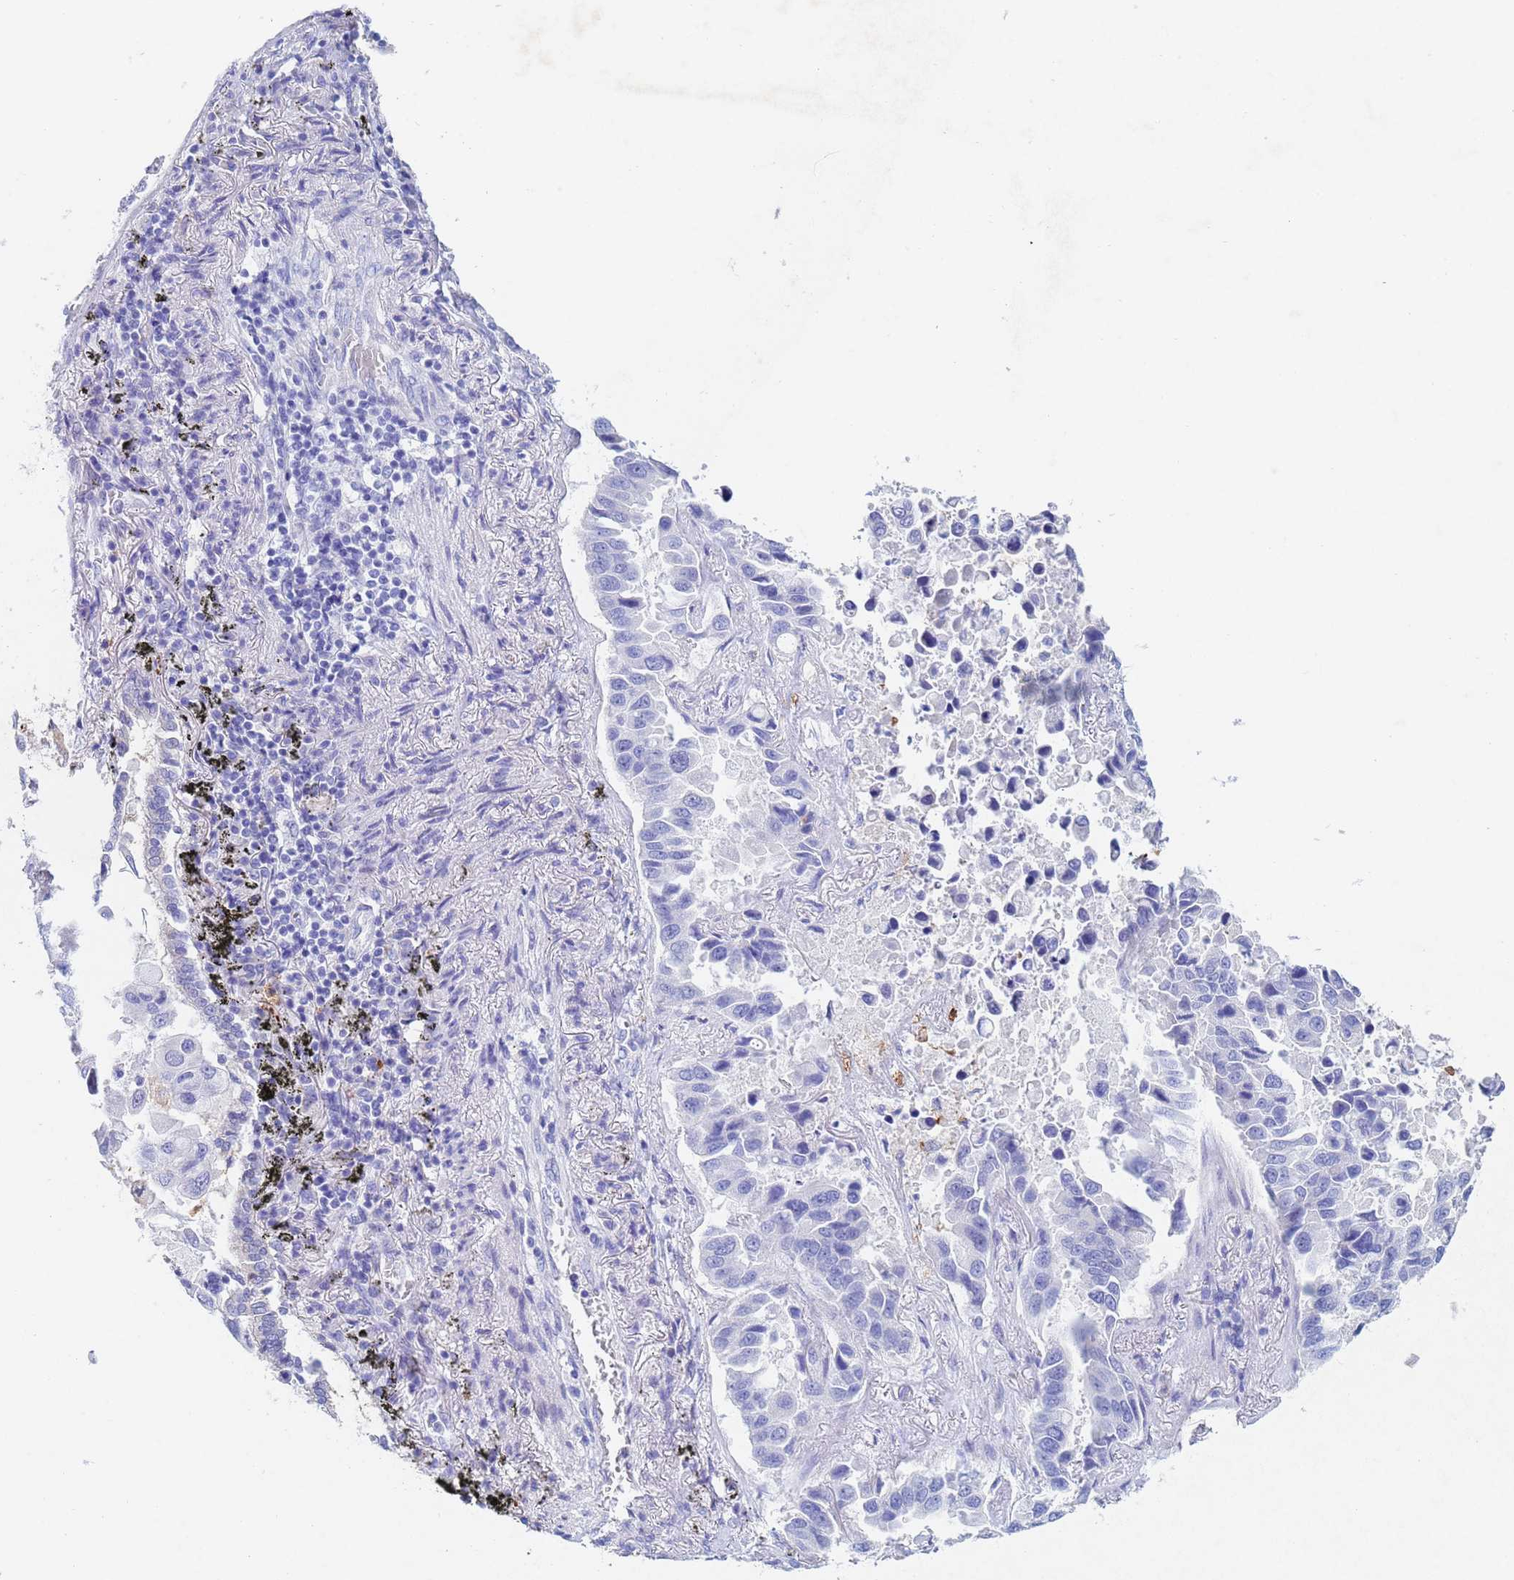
{"staining": {"intensity": "negative", "quantity": "none", "location": "none"}, "tissue": "lung cancer", "cell_type": "Tumor cells", "image_type": "cancer", "snomed": [{"axis": "morphology", "description": "Adenocarcinoma, NOS"}, {"axis": "topography", "description": "Lung"}], "caption": "Tumor cells show no significant protein positivity in lung cancer.", "gene": "CSTB", "patient": {"sex": "male", "age": 64}}